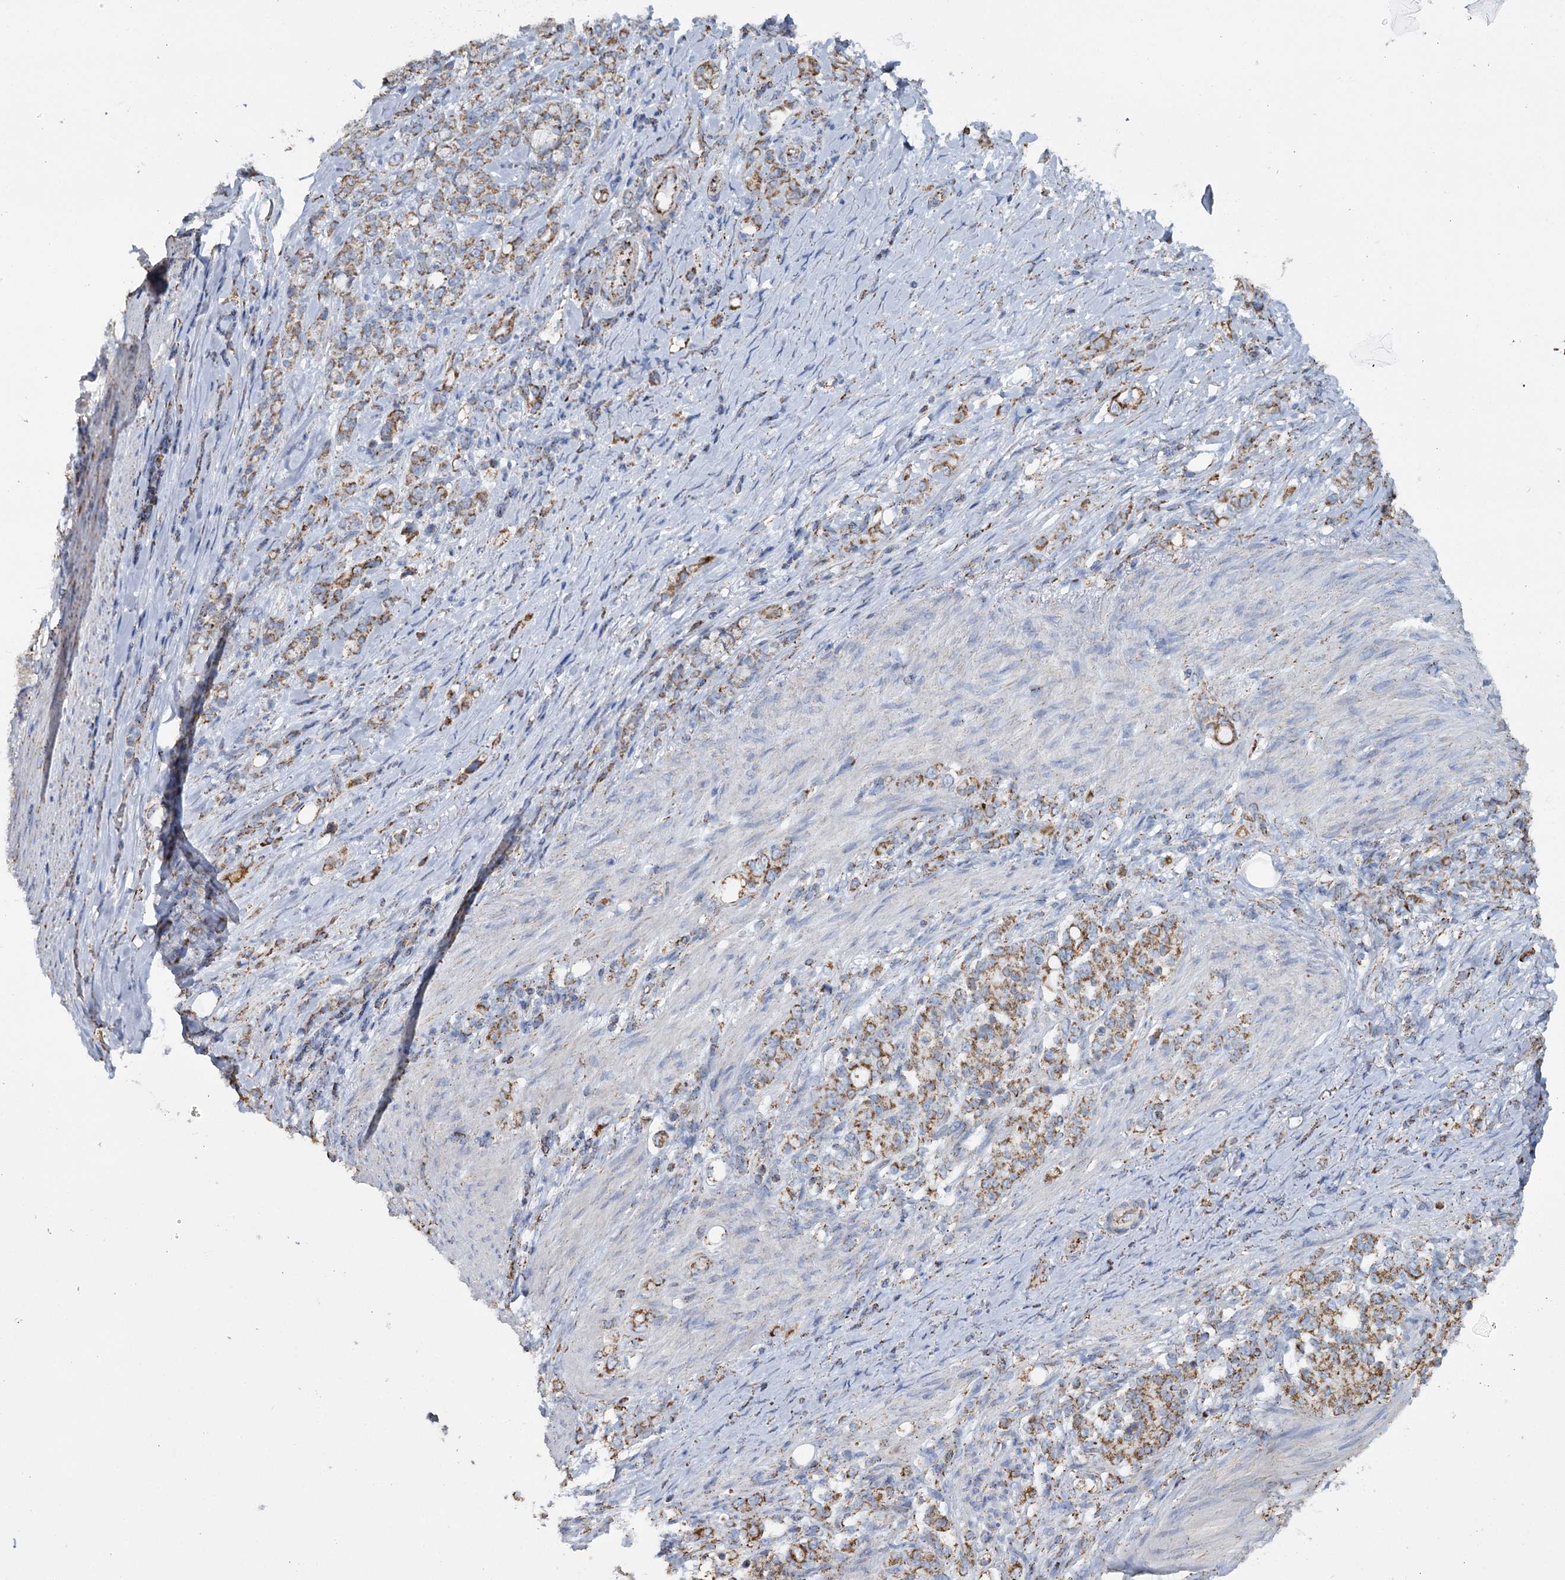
{"staining": {"intensity": "moderate", "quantity": ">75%", "location": "cytoplasmic/membranous"}, "tissue": "stomach cancer", "cell_type": "Tumor cells", "image_type": "cancer", "snomed": [{"axis": "morphology", "description": "Adenocarcinoma, NOS"}, {"axis": "topography", "description": "Stomach"}], "caption": "Protein staining of stomach cancer (adenocarcinoma) tissue demonstrates moderate cytoplasmic/membranous expression in approximately >75% of tumor cells.", "gene": "MRPL44", "patient": {"sex": "female", "age": 79}}